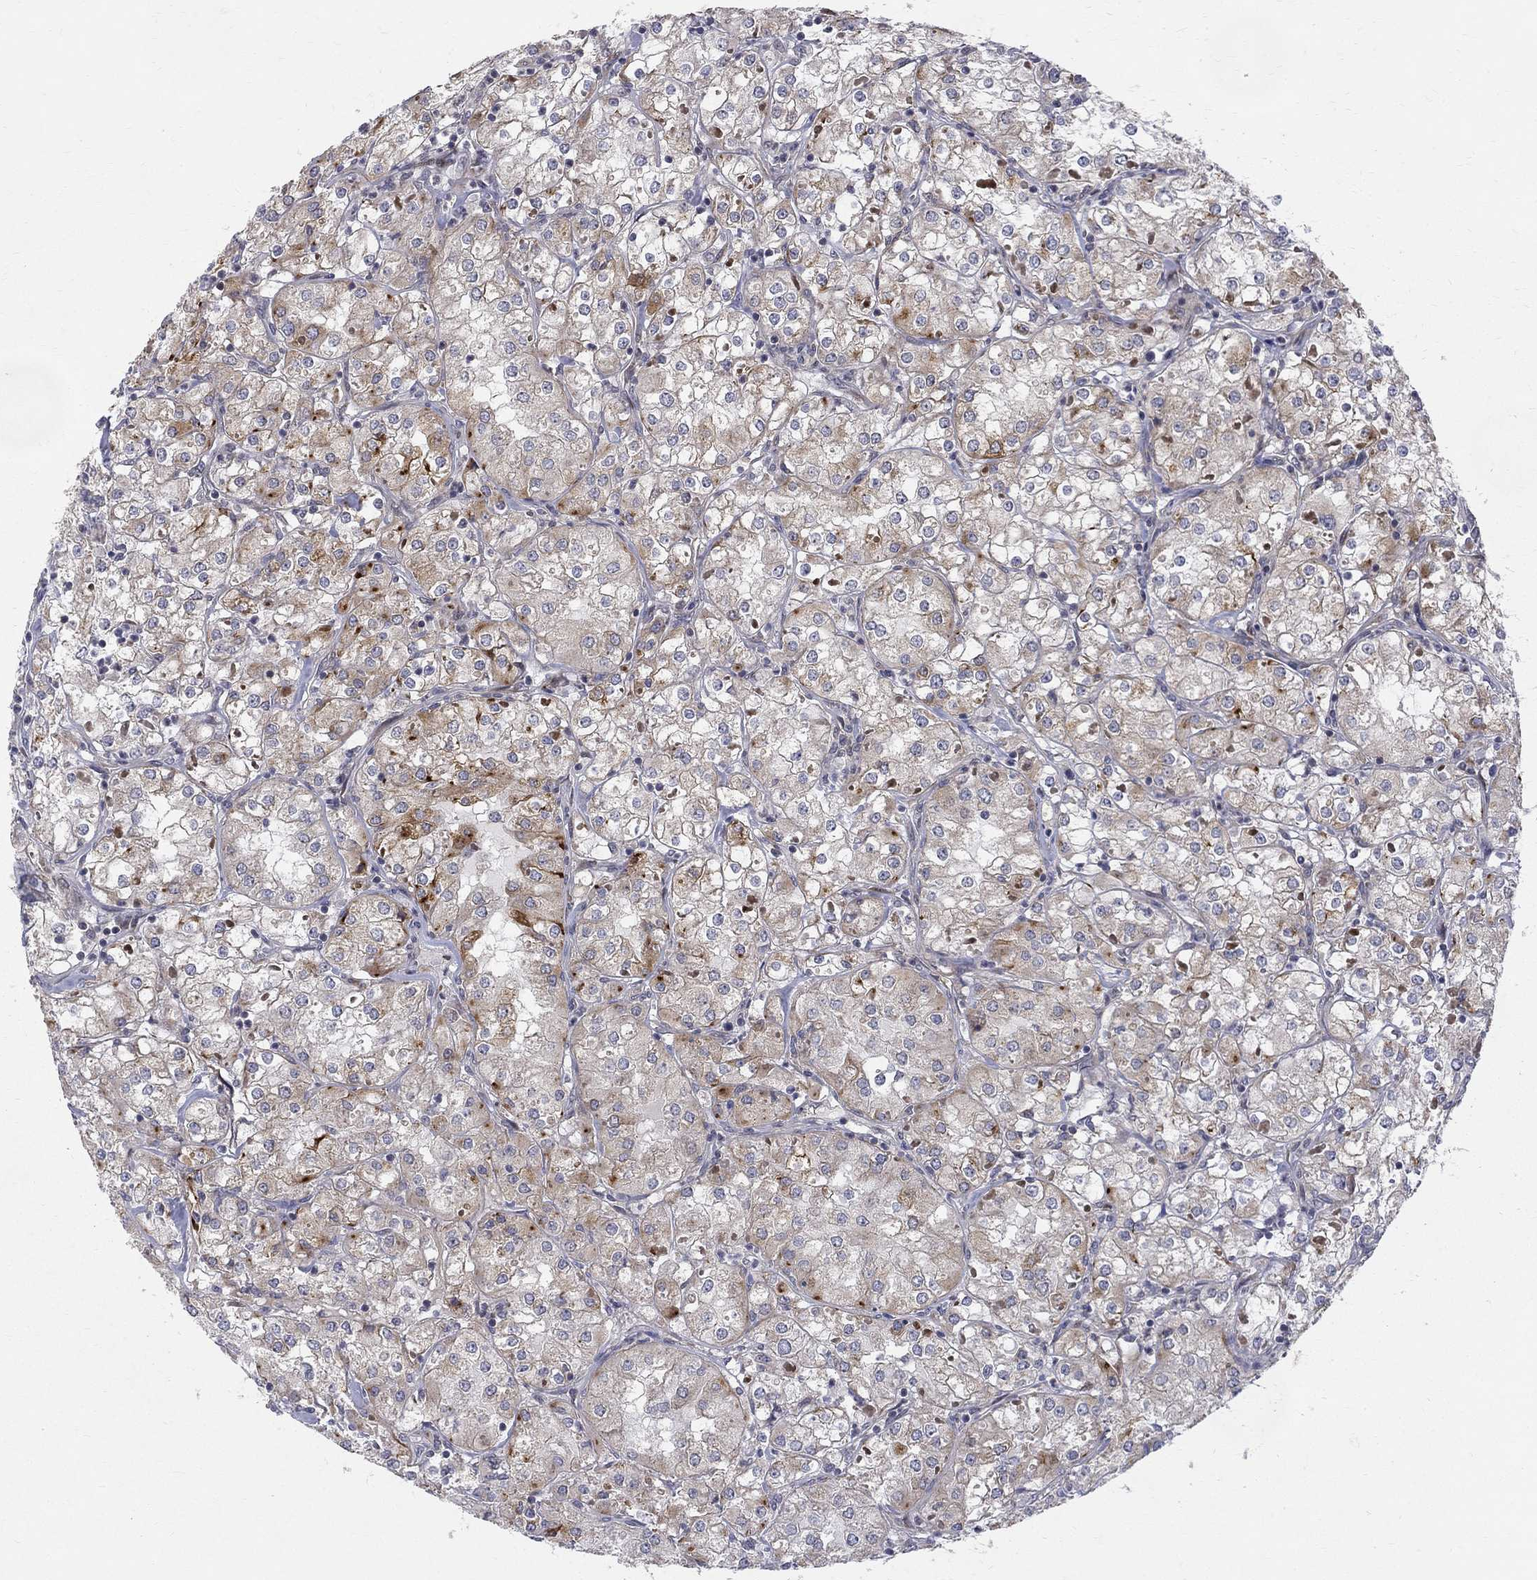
{"staining": {"intensity": "moderate", "quantity": "<25%", "location": "cytoplasmic/membranous"}, "tissue": "renal cancer", "cell_type": "Tumor cells", "image_type": "cancer", "snomed": [{"axis": "morphology", "description": "Adenocarcinoma, NOS"}, {"axis": "topography", "description": "Kidney"}], "caption": "Protein staining of renal cancer tissue exhibits moderate cytoplasmic/membranous staining in approximately <25% of tumor cells.", "gene": "WDR19", "patient": {"sex": "male", "age": 77}}